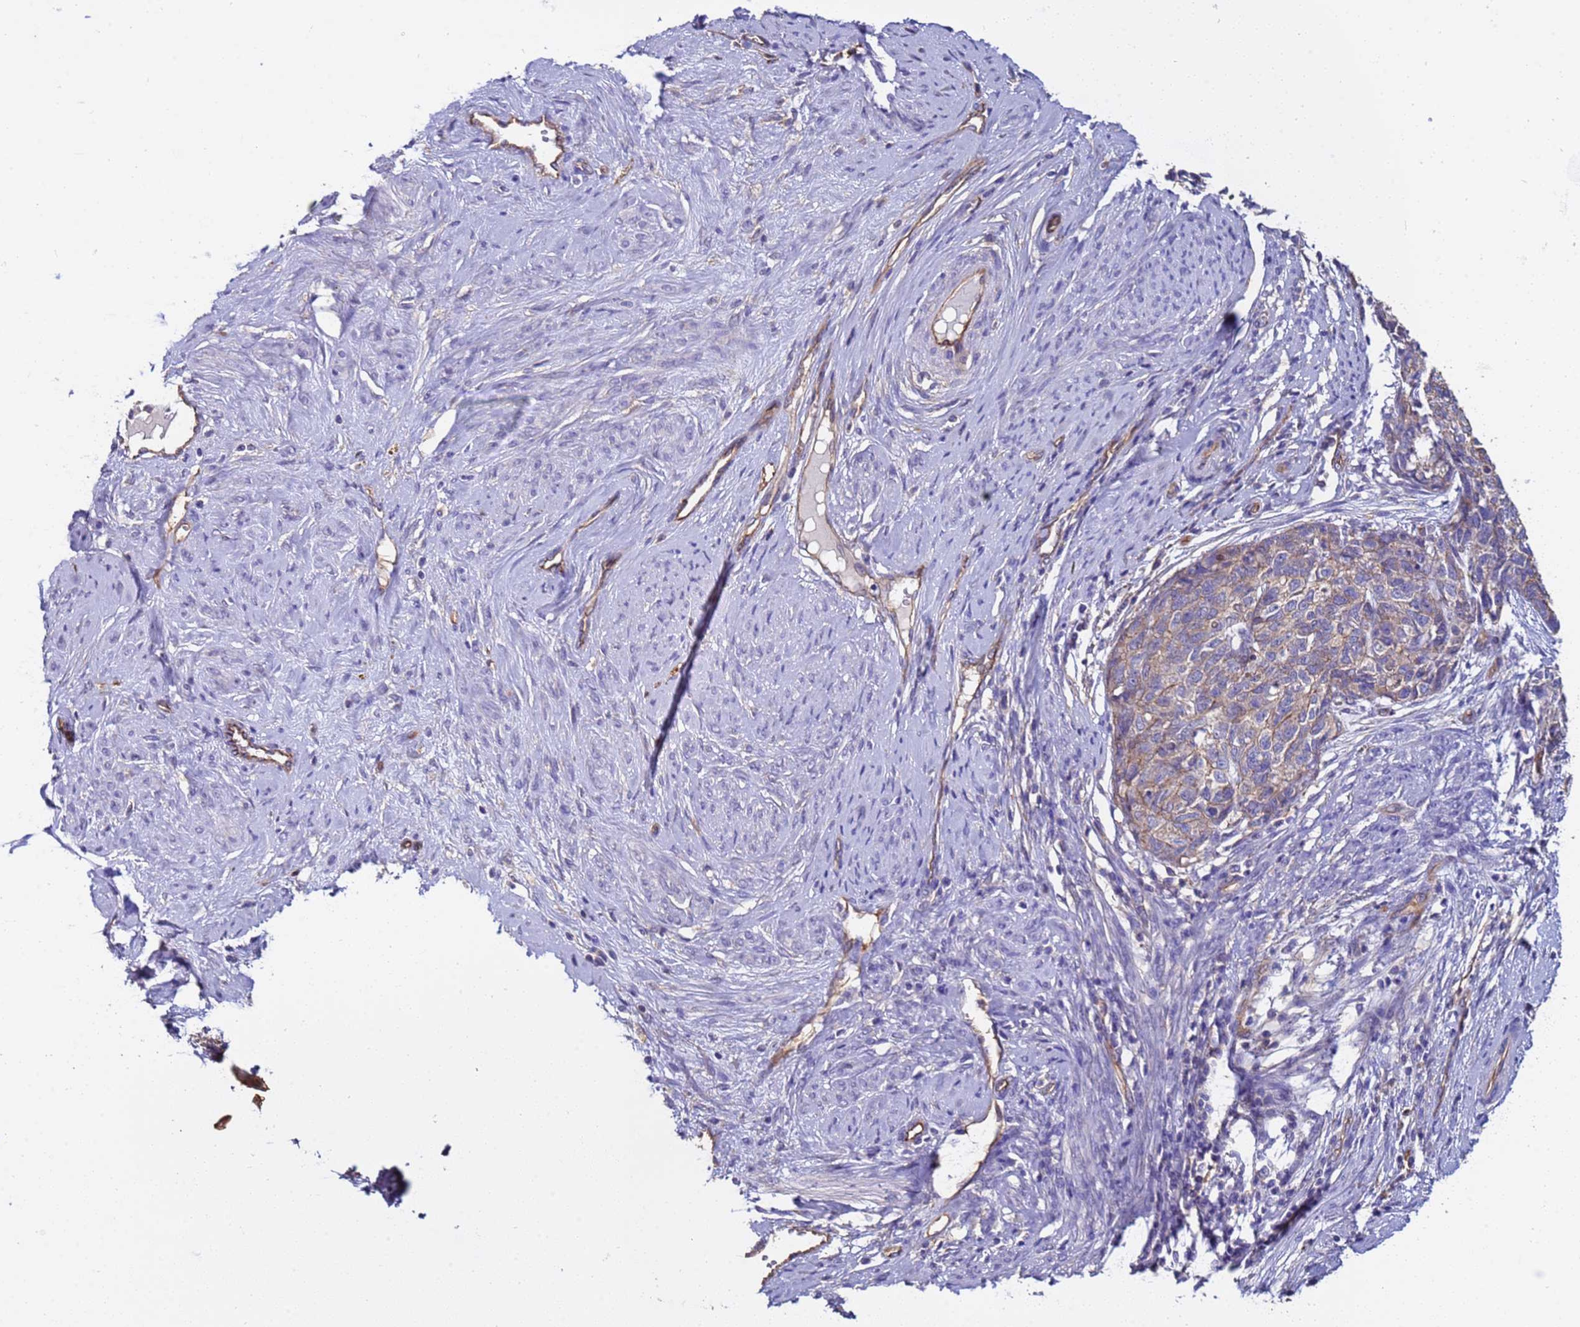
{"staining": {"intensity": "moderate", "quantity": "25%-75%", "location": "cytoplasmic/membranous"}, "tissue": "cervical cancer", "cell_type": "Tumor cells", "image_type": "cancer", "snomed": [{"axis": "morphology", "description": "Squamous cell carcinoma, NOS"}, {"axis": "topography", "description": "Cervix"}], "caption": "This is a photomicrograph of immunohistochemistry staining of cervical cancer (squamous cell carcinoma), which shows moderate positivity in the cytoplasmic/membranous of tumor cells.", "gene": "ZNF248", "patient": {"sex": "female", "age": 63}}